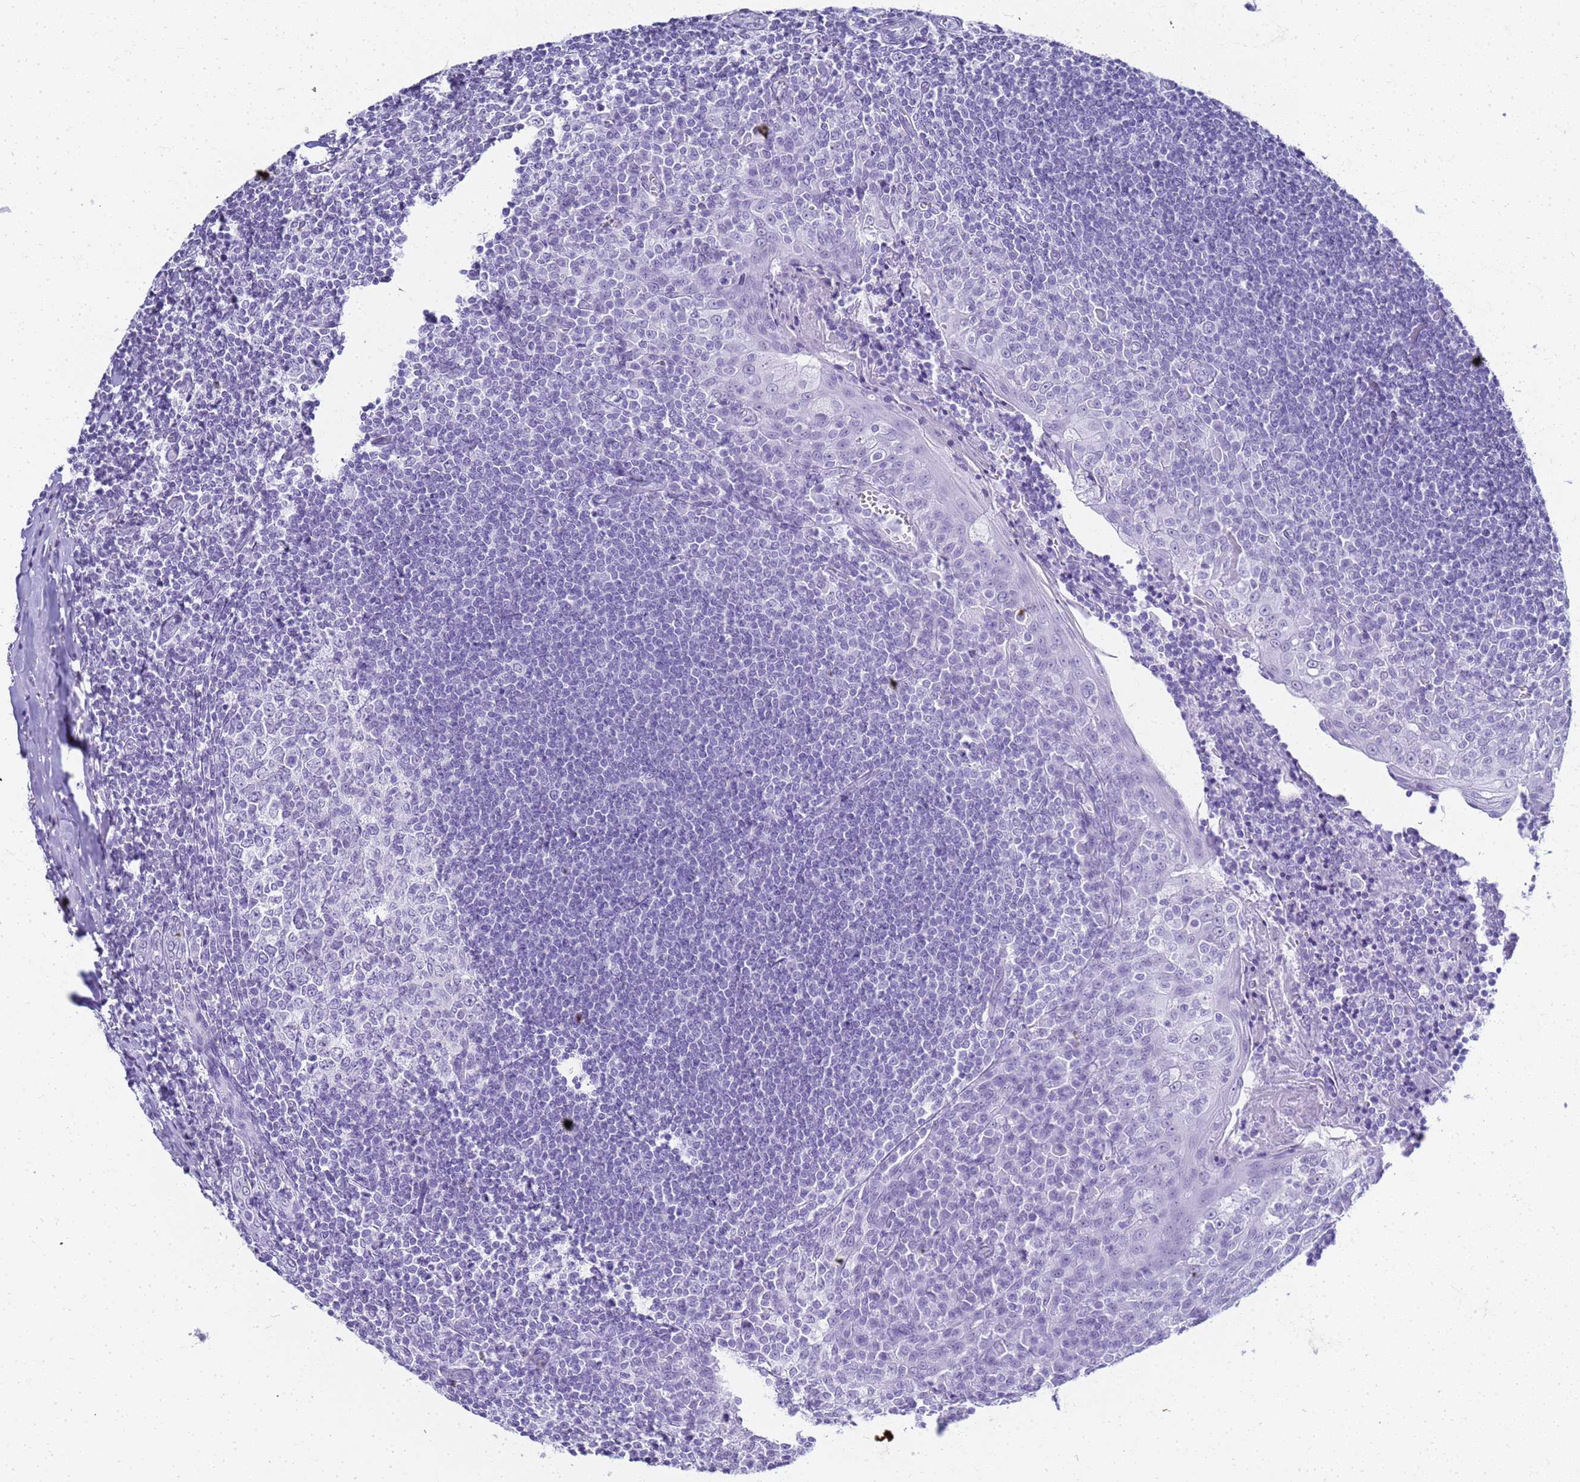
{"staining": {"intensity": "negative", "quantity": "none", "location": "none"}, "tissue": "tonsil", "cell_type": "Germinal center cells", "image_type": "normal", "snomed": [{"axis": "morphology", "description": "Normal tissue, NOS"}, {"axis": "topography", "description": "Tonsil"}], "caption": "The micrograph displays no significant staining in germinal center cells of tonsil. Brightfield microscopy of IHC stained with DAB (3,3'-diaminobenzidine) (brown) and hematoxylin (blue), captured at high magnification.", "gene": "SLC7A9", "patient": {"sex": "male", "age": 27}}